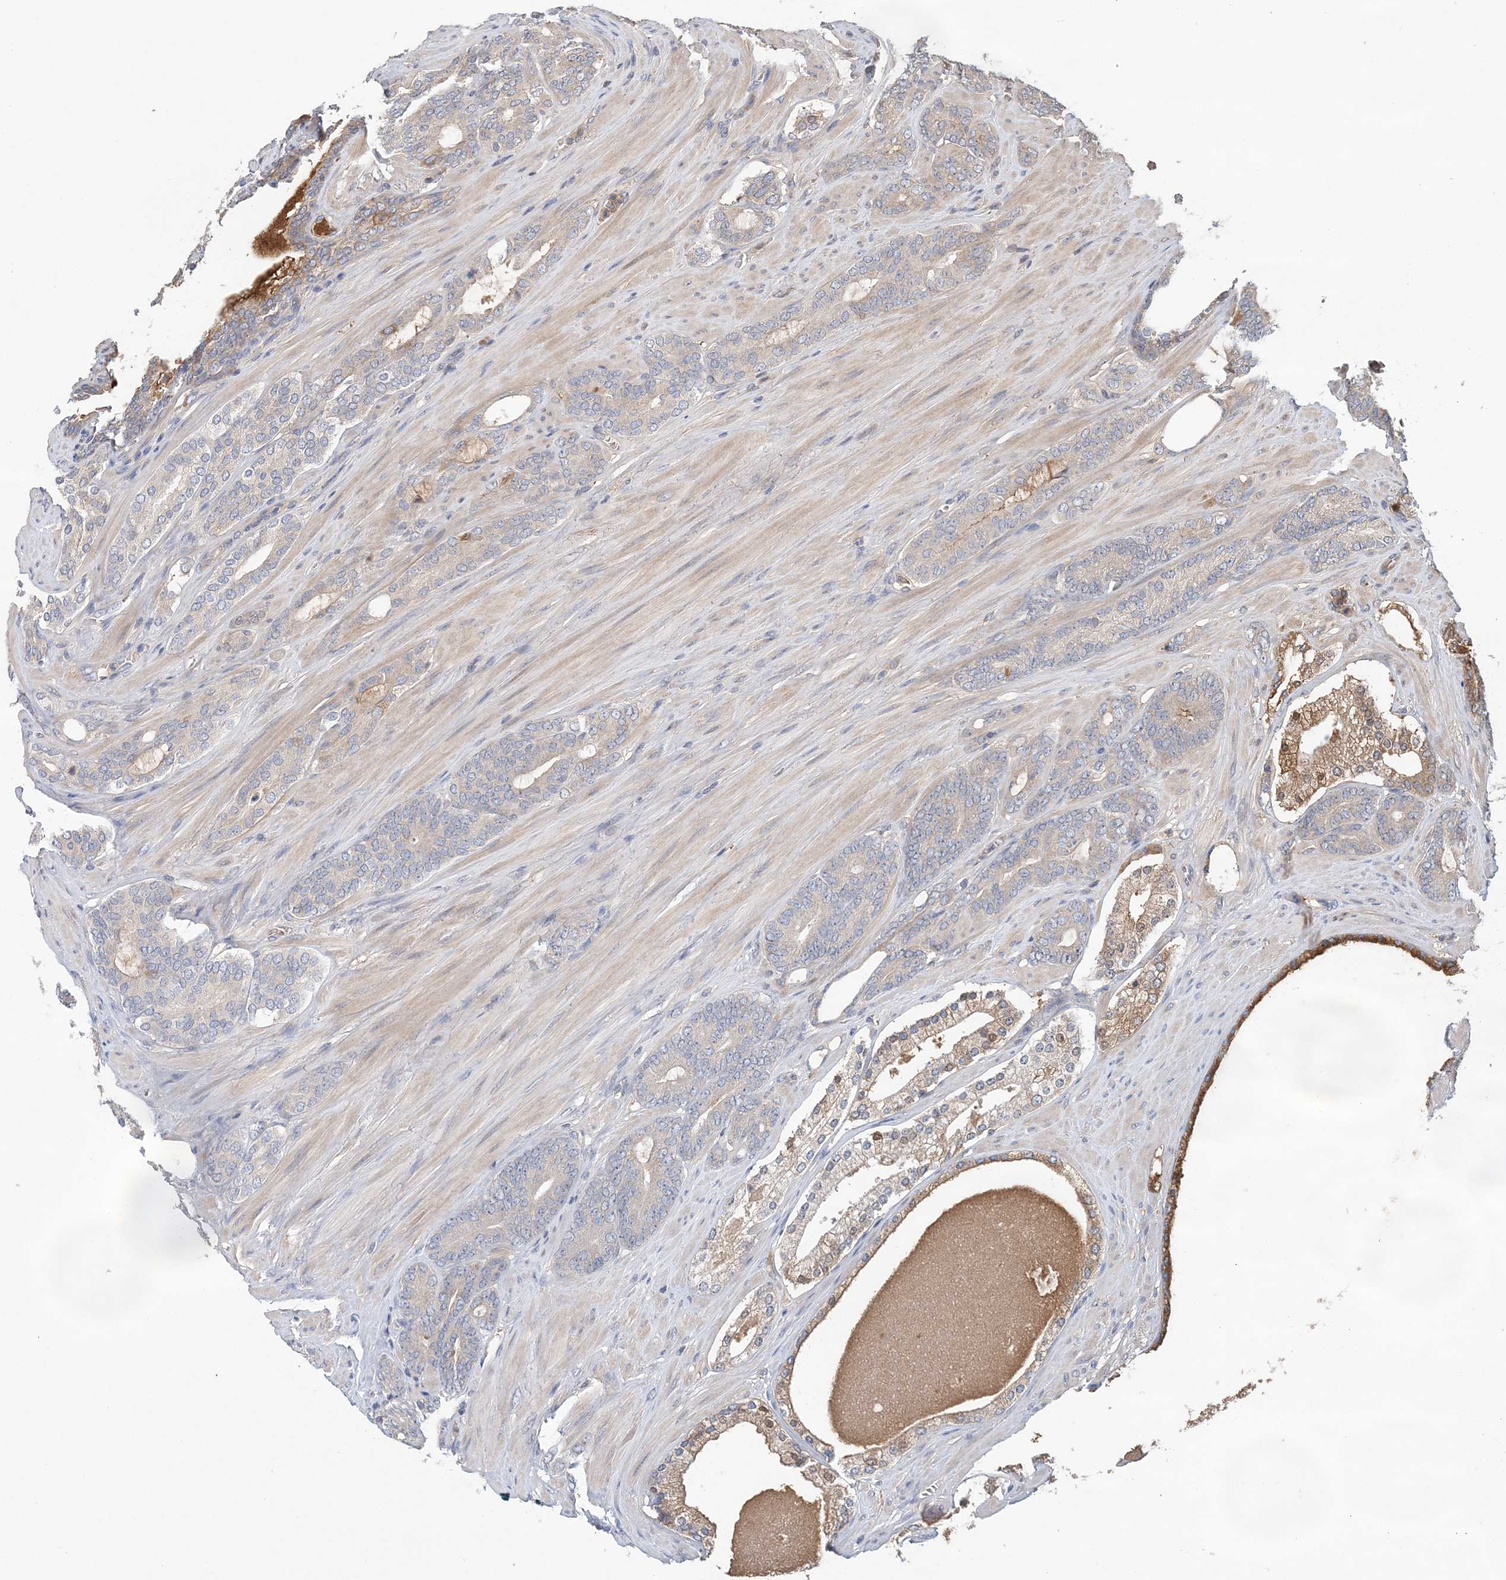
{"staining": {"intensity": "negative", "quantity": "none", "location": "none"}, "tissue": "prostate cancer", "cell_type": "Tumor cells", "image_type": "cancer", "snomed": [{"axis": "morphology", "description": "Adenocarcinoma, Low grade"}, {"axis": "topography", "description": "Prostate"}], "caption": "This is a image of IHC staining of prostate cancer, which shows no positivity in tumor cells. The staining is performed using DAB brown chromogen with nuclei counter-stained in using hematoxylin.", "gene": "SYCP3", "patient": {"sex": "male", "age": 63}}